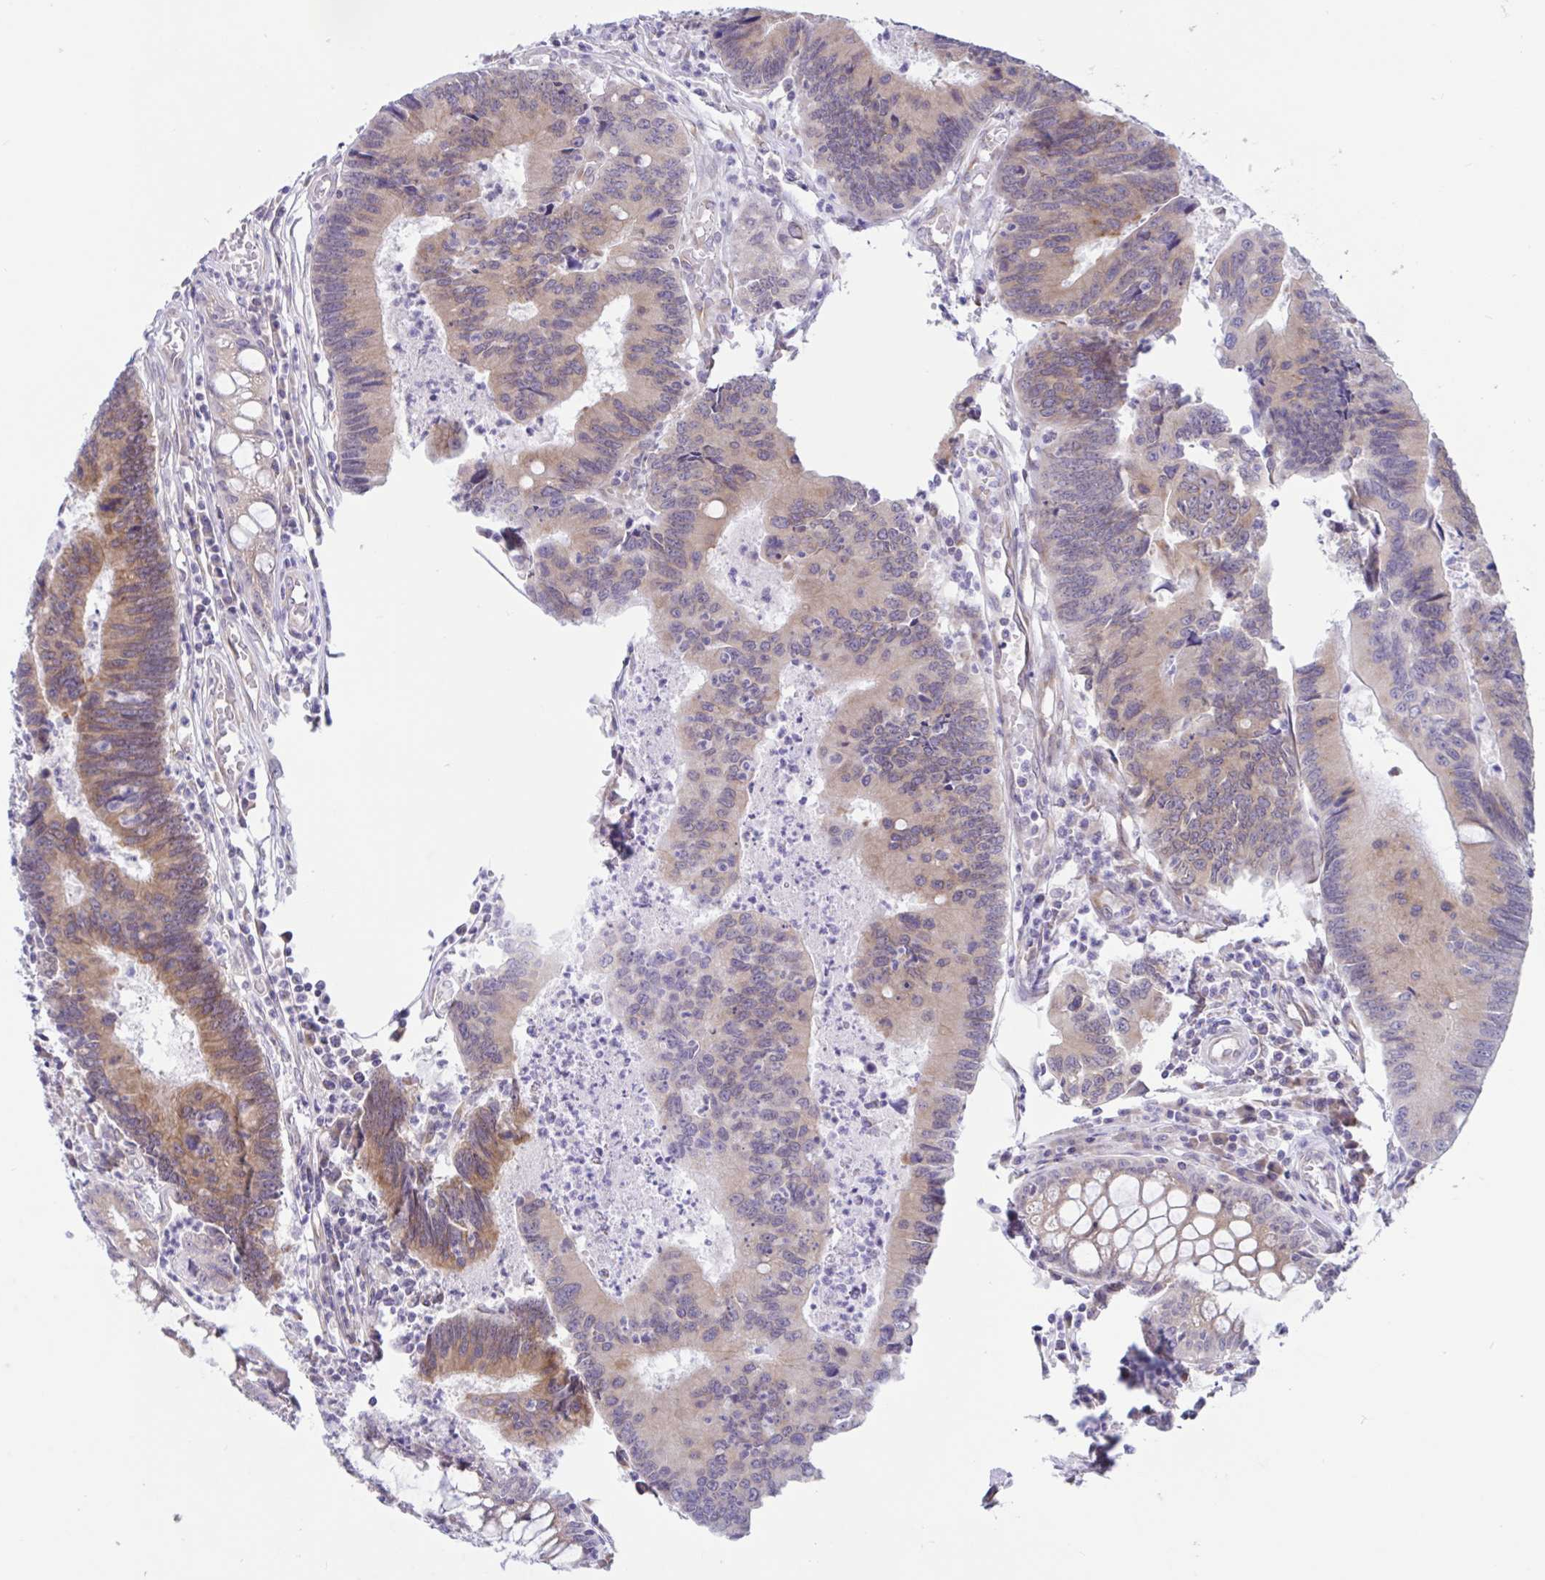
{"staining": {"intensity": "moderate", "quantity": "25%-75%", "location": "cytoplasmic/membranous"}, "tissue": "colorectal cancer", "cell_type": "Tumor cells", "image_type": "cancer", "snomed": [{"axis": "morphology", "description": "Adenocarcinoma, NOS"}, {"axis": "topography", "description": "Colon"}], "caption": "Adenocarcinoma (colorectal) stained with IHC reveals moderate cytoplasmic/membranous expression in about 25%-75% of tumor cells.", "gene": "CAMLG", "patient": {"sex": "female", "age": 67}}